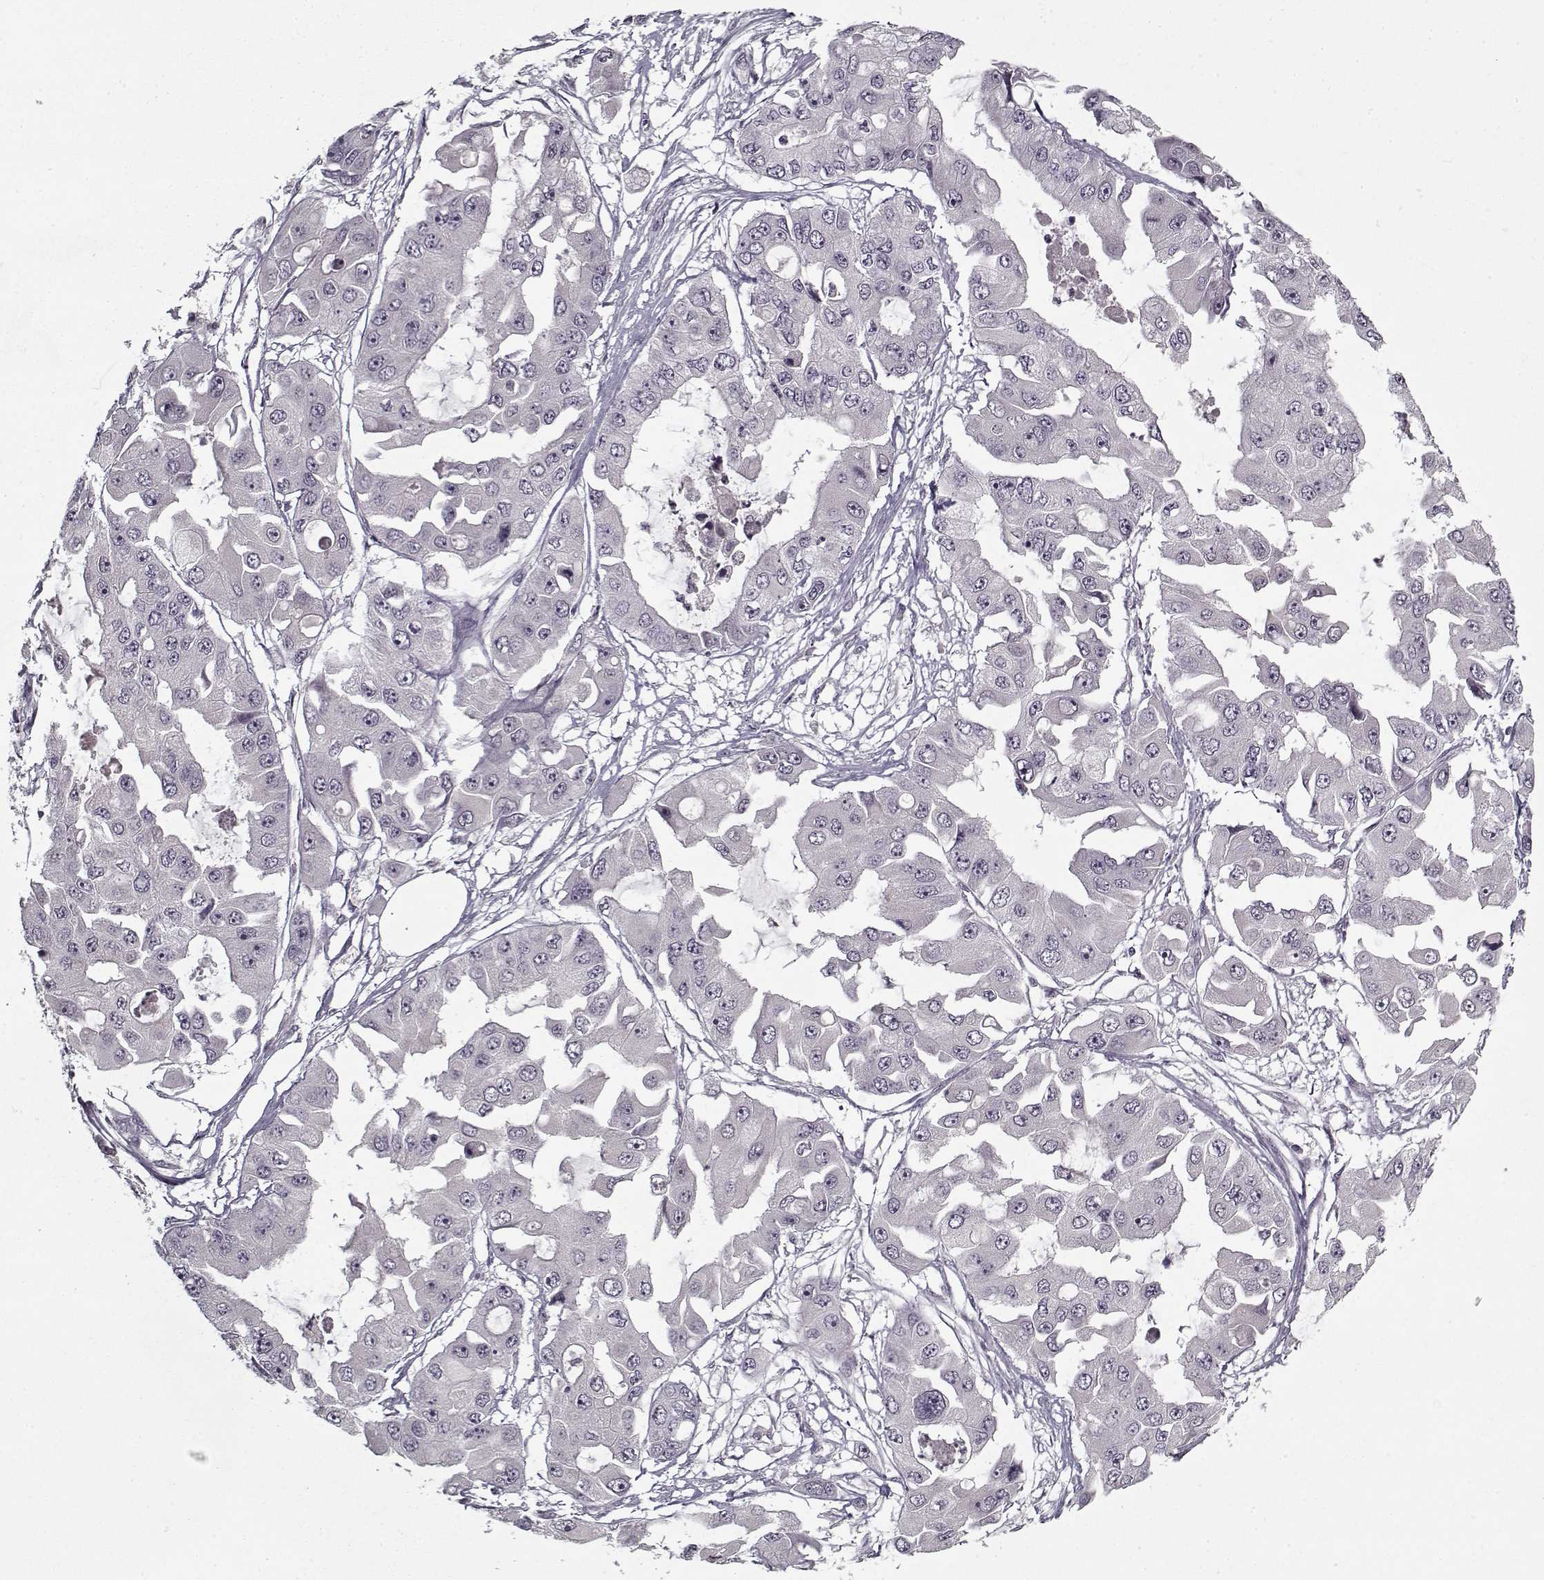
{"staining": {"intensity": "negative", "quantity": "none", "location": "none"}, "tissue": "ovarian cancer", "cell_type": "Tumor cells", "image_type": "cancer", "snomed": [{"axis": "morphology", "description": "Cystadenocarcinoma, serous, NOS"}, {"axis": "topography", "description": "Ovary"}], "caption": "The histopathology image displays no significant staining in tumor cells of ovarian cancer (serous cystadenocarcinoma).", "gene": "LAMA2", "patient": {"sex": "female", "age": 56}}